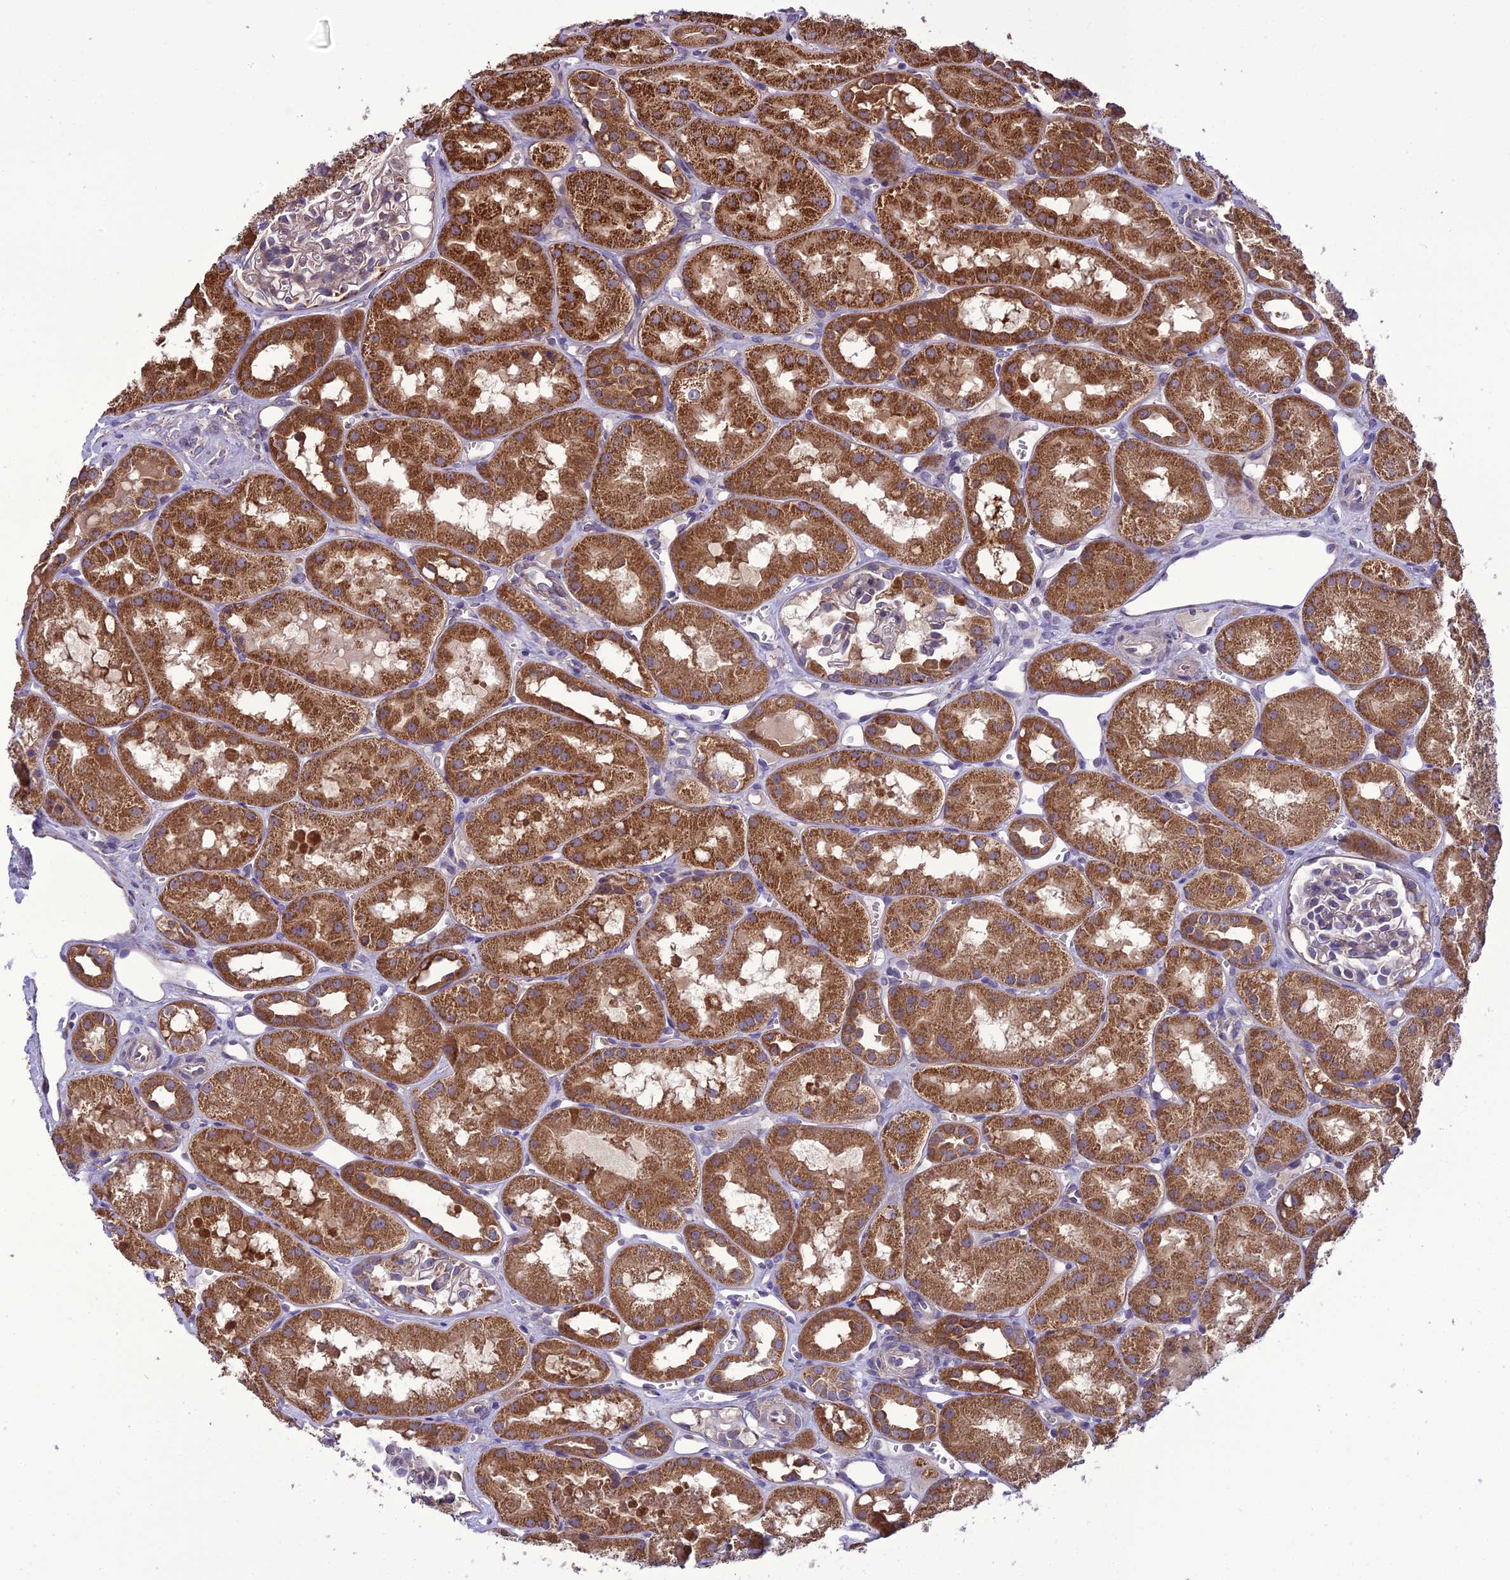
{"staining": {"intensity": "negative", "quantity": "none", "location": "none"}, "tissue": "kidney", "cell_type": "Cells in glomeruli", "image_type": "normal", "snomed": [{"axis": "morphology", "description": "Normal tissue, NOS"}, {"axis": "topography", "description": "Kidney"}], "caption": "A high-resolution image shows immunohistochemistry staining of unremarkable kidney, which exhibits no significant positivity in cells in glomeruli. (Stains: DAB immunohistochemistry with hematoxylin counter stain, Microscopy: brightfield microscopy at high magnification).", "gene": "ENSG00000260272", "patient": {"sex": "male", "age": 16}}